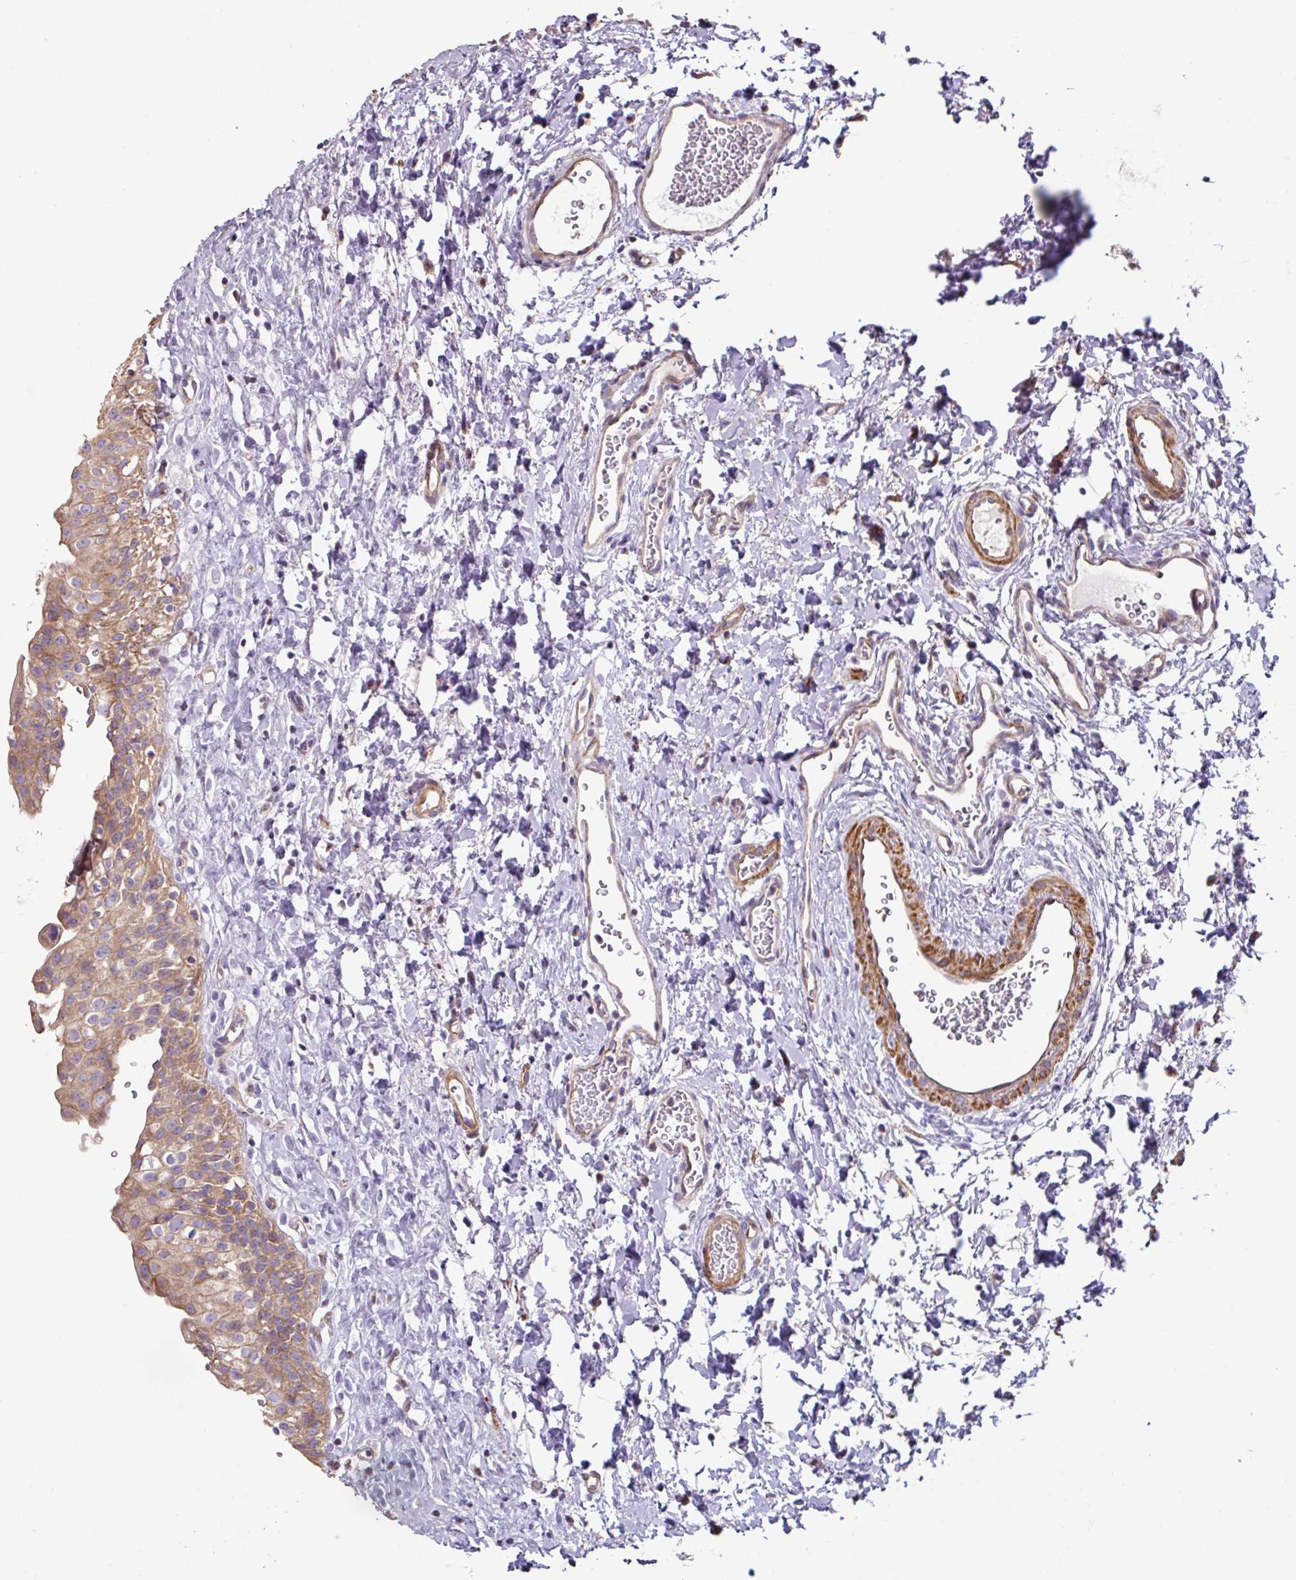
{"staining": {"intensity": "moderate", "quantity": ">75%", "location": "cytoplasmic/membranous"}, "tissue": "urinary bladder", "cell_type": "Urothelial cells", "image_type": "normal", "snomed": [{"axis": "morphology", "description": "Normal tissue, NOS"}, {"axis": "topography", "description": "Urinary bladder"}], "caption": "IHC (DAB (3,3'-diaminobenzidine)) staining of benign human urinary bladder shows moderate cytoplasmic/membranous protein expression in about >75% of urothelial cells.", "gene": "MRRF", "patient": {"sex": "male", "age": 51}}